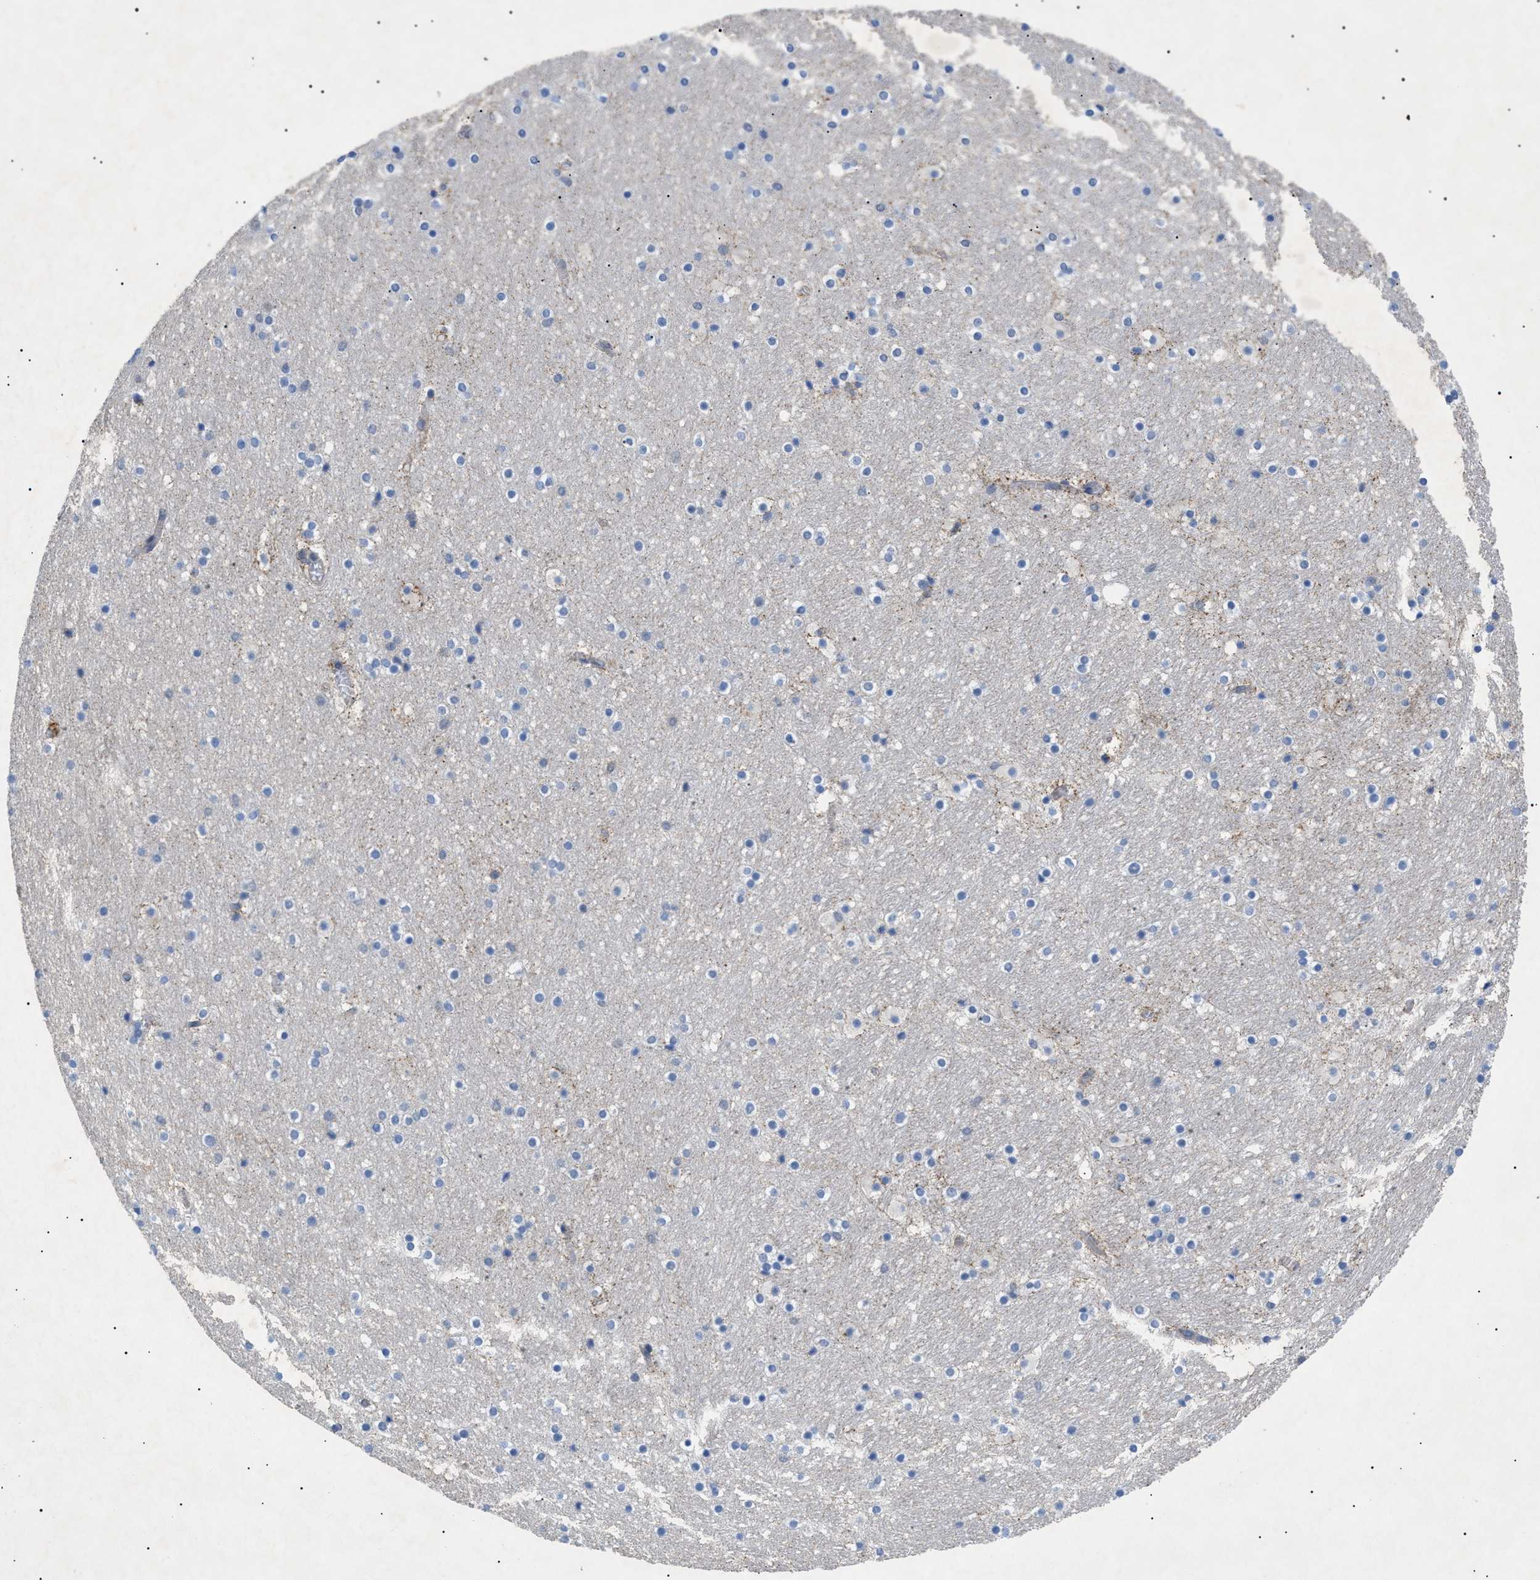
{"staining": {"intensity": "negative", "quantity": "none", "location": "none"}, "tissue": "hippocampus", "cell_type": "Glial cells", "image_type": "normal", "snomed": [{"axis": "morphology", "description": "Normal tissue, NOS"}, {"axis": "topography", "description": "Hippocampus"}], "caption": "This image is of unremarkable hippocampus stained with IHC to label a protein in brown with the nuclei are counter-stained blue. There is no positivity in glial cells. Brightfield microscopy of immunohistochemistry stained with DAB (brown) and hematoxylin (blue), captured at high magnification.", "gene": "RIPK1", "patient": {"sex": "male", "age": 45}}